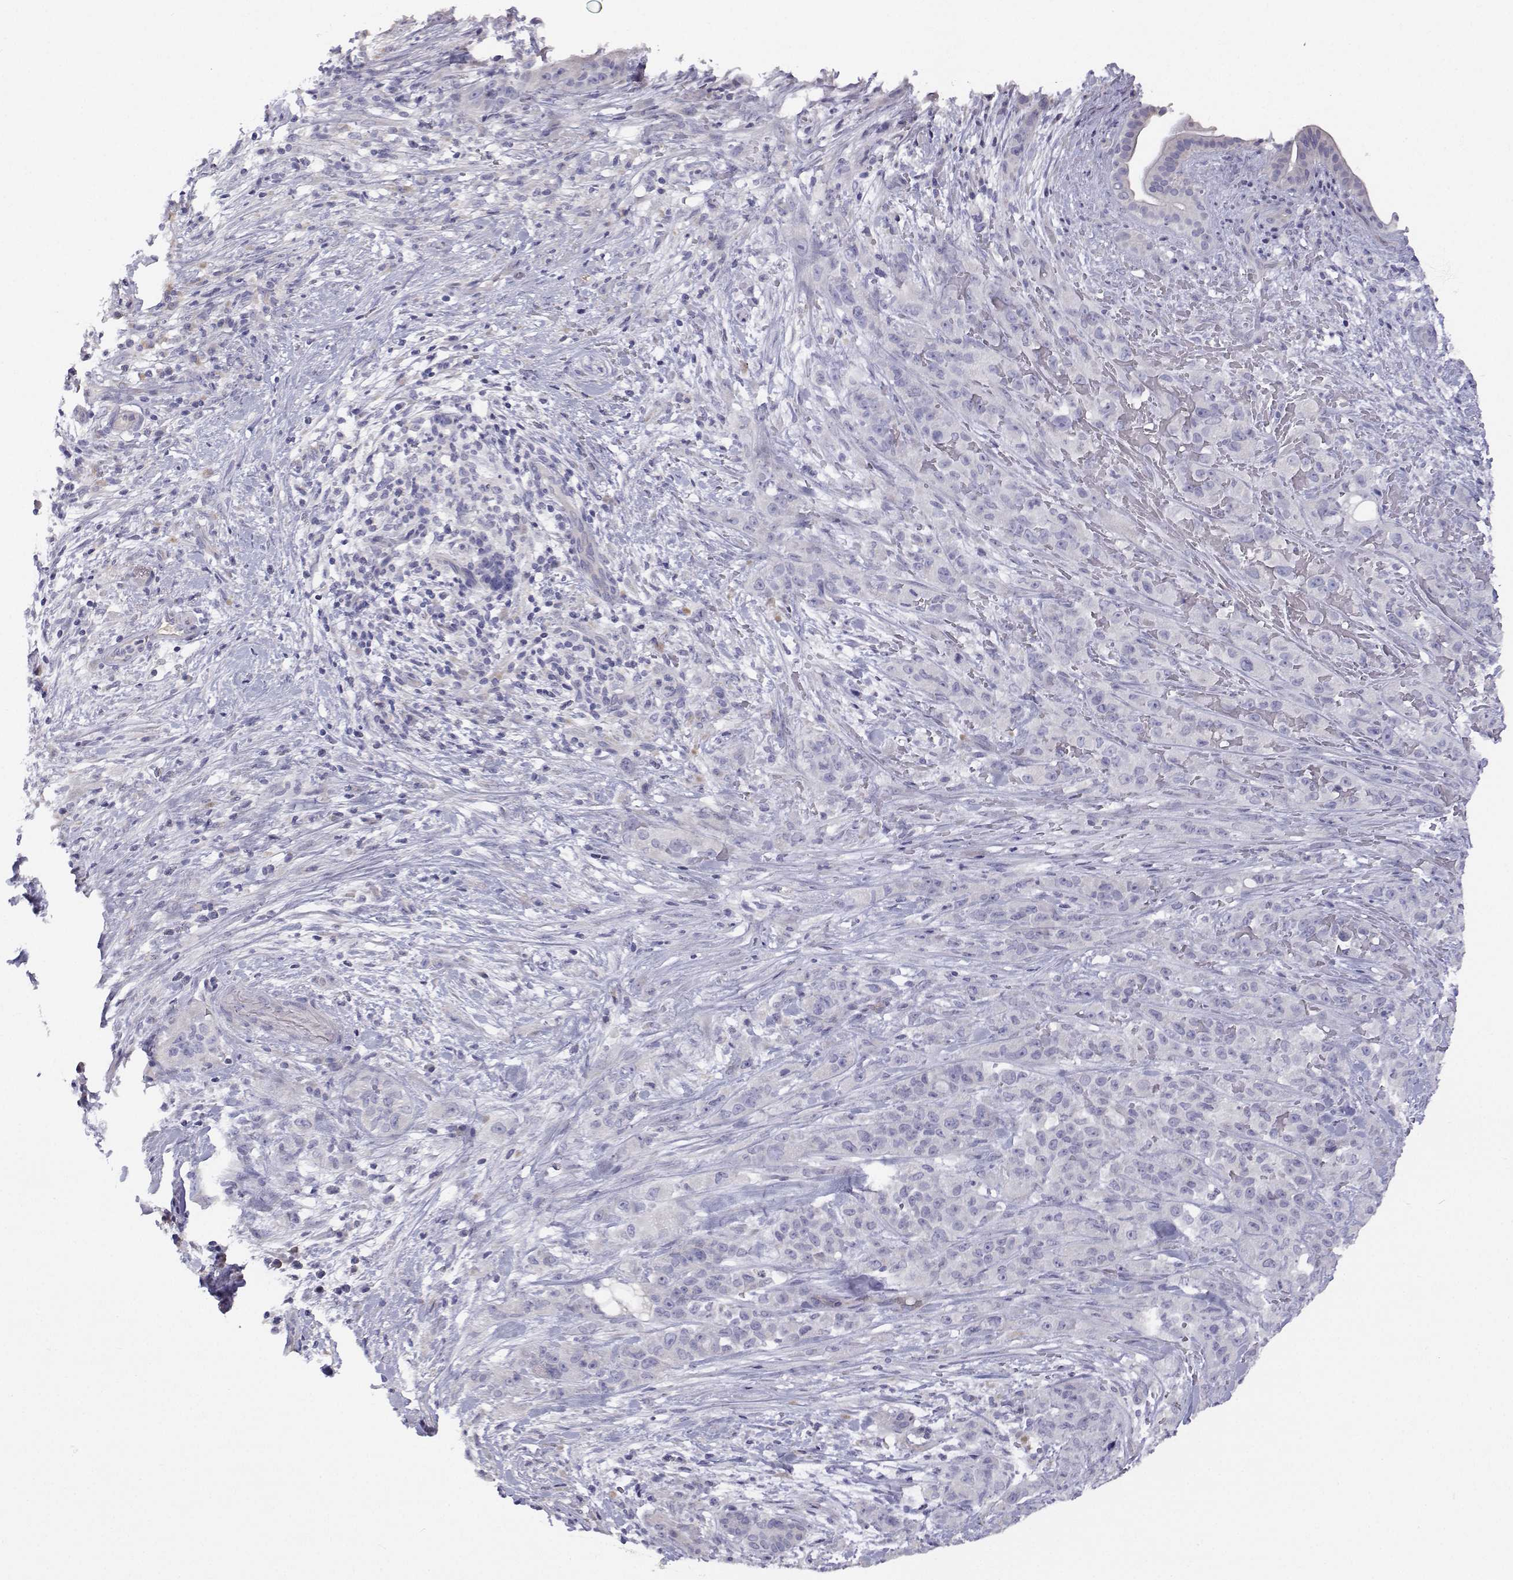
{"staining": {"intensity": "negative", "quantity": "none", "location": "none"}, "tissue": "pancreatic cancer", "cell_type": "Tumor cells", "image_type": "cancer", "snomed": [{"axis": "morphology", "description": "Adenocarcinoma, NOS"}, {"axis": "topography", "description": "Pancreas"}], "caption": "IHC histopathology image of adenocarcinoma (pancreatic) stained for a protein (brown), which shows no positivity in tumor cells.", "gene": "ANKRD65", "patient": {"sex": "male", "age": 44}}